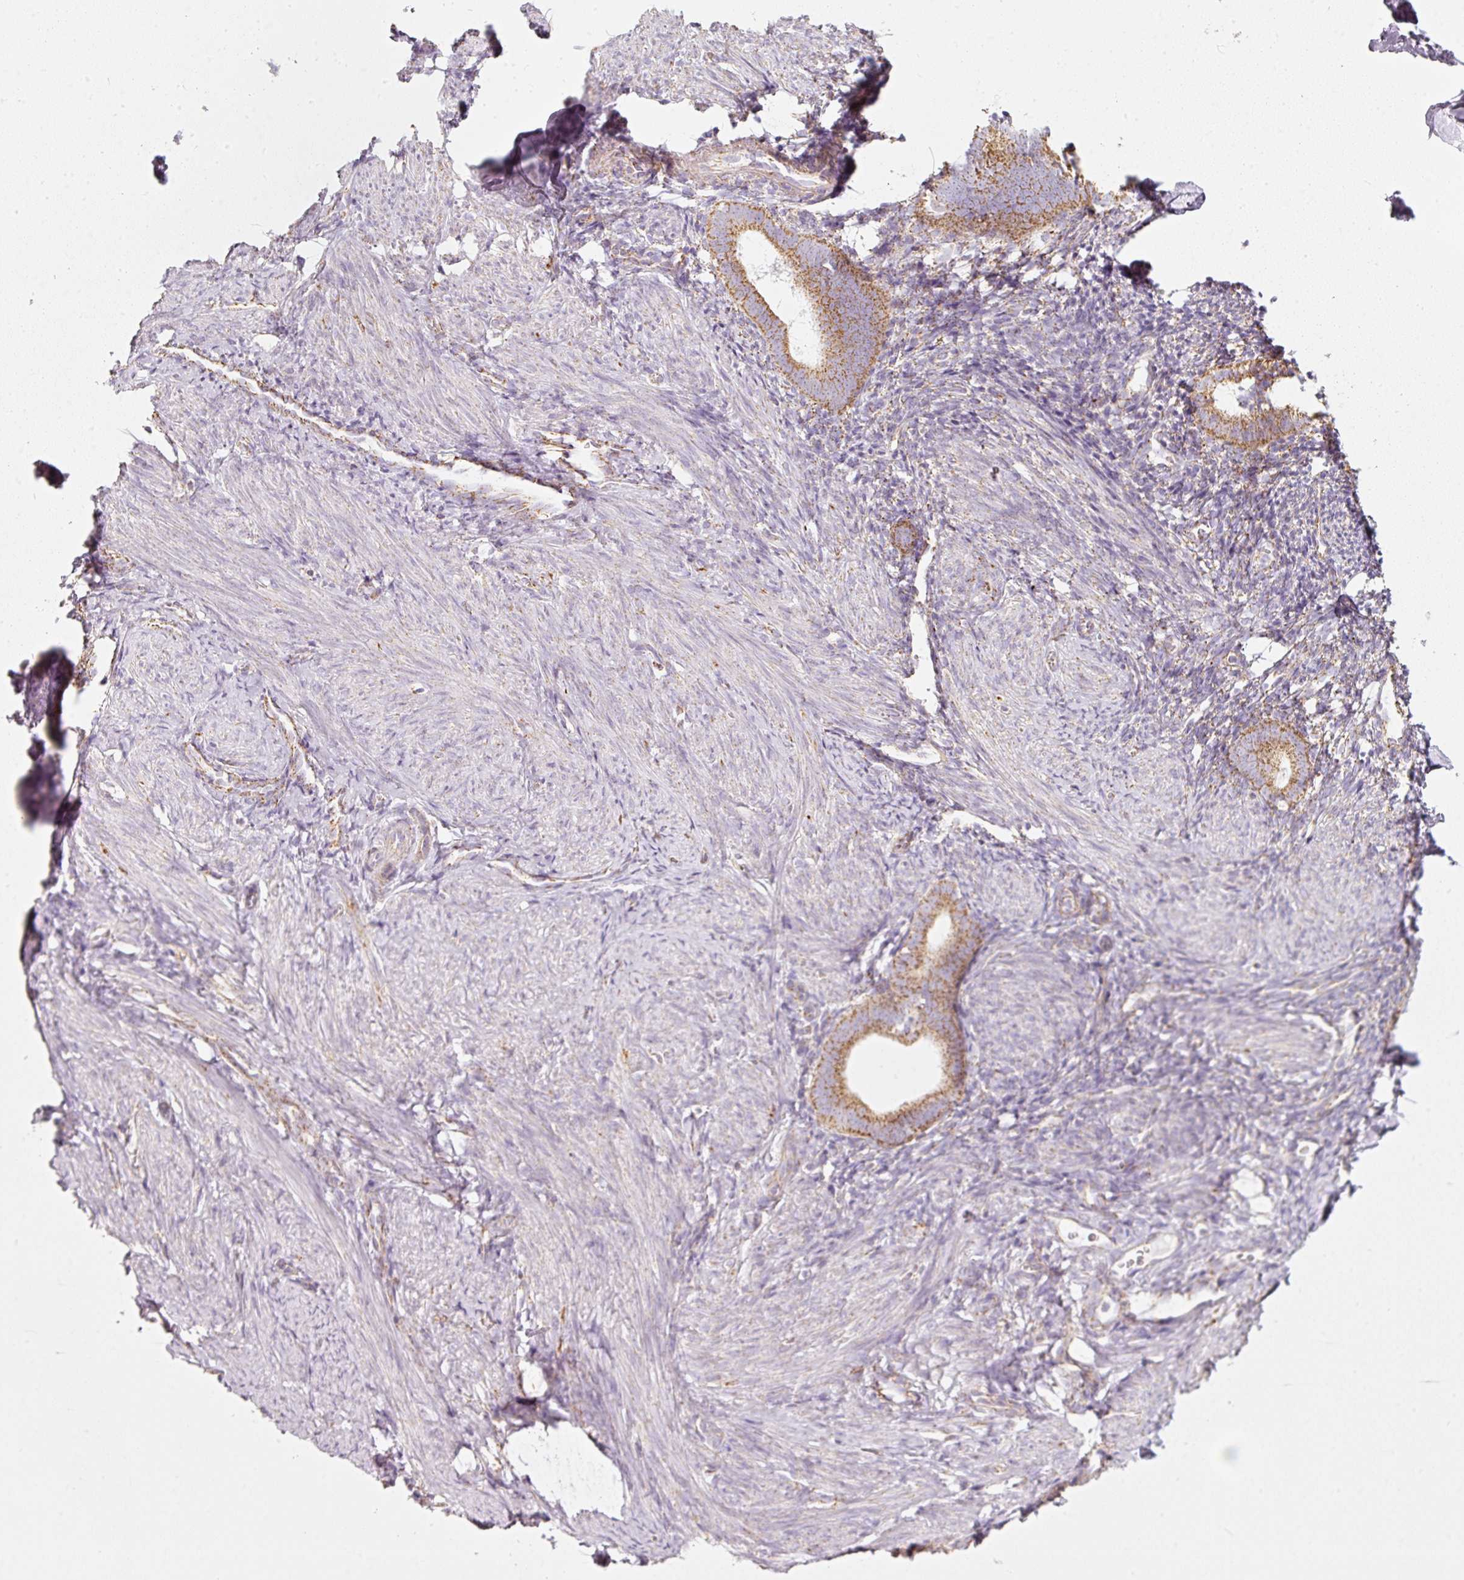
{"staining": {"intensity": "moderate", "quantity": "<25%", "location": "cytoplasmic/membranous,nuclear"}, "tissue": "endometrium", "cell_type": "Cells in endometrial stroma", "image_type": "normal", "snomed": [{"axis": "morphology", "description": "Normal tissue, NOS"}, {"axis": "topography", "description": "Endometrium"}], "caption": "Brown immunohistochemical staining in normal endometrium reveals moderate cytoplasmic/membranous,nuclear expression in approximately <25% of cells in endometrial stroma. The staining is performed using DAB brown chromogen to label protein expression. The nuclei are counter-stained blue using hematoxylin.", "gene": "DUT", "patient": {"sex": "female", "age": 39}}